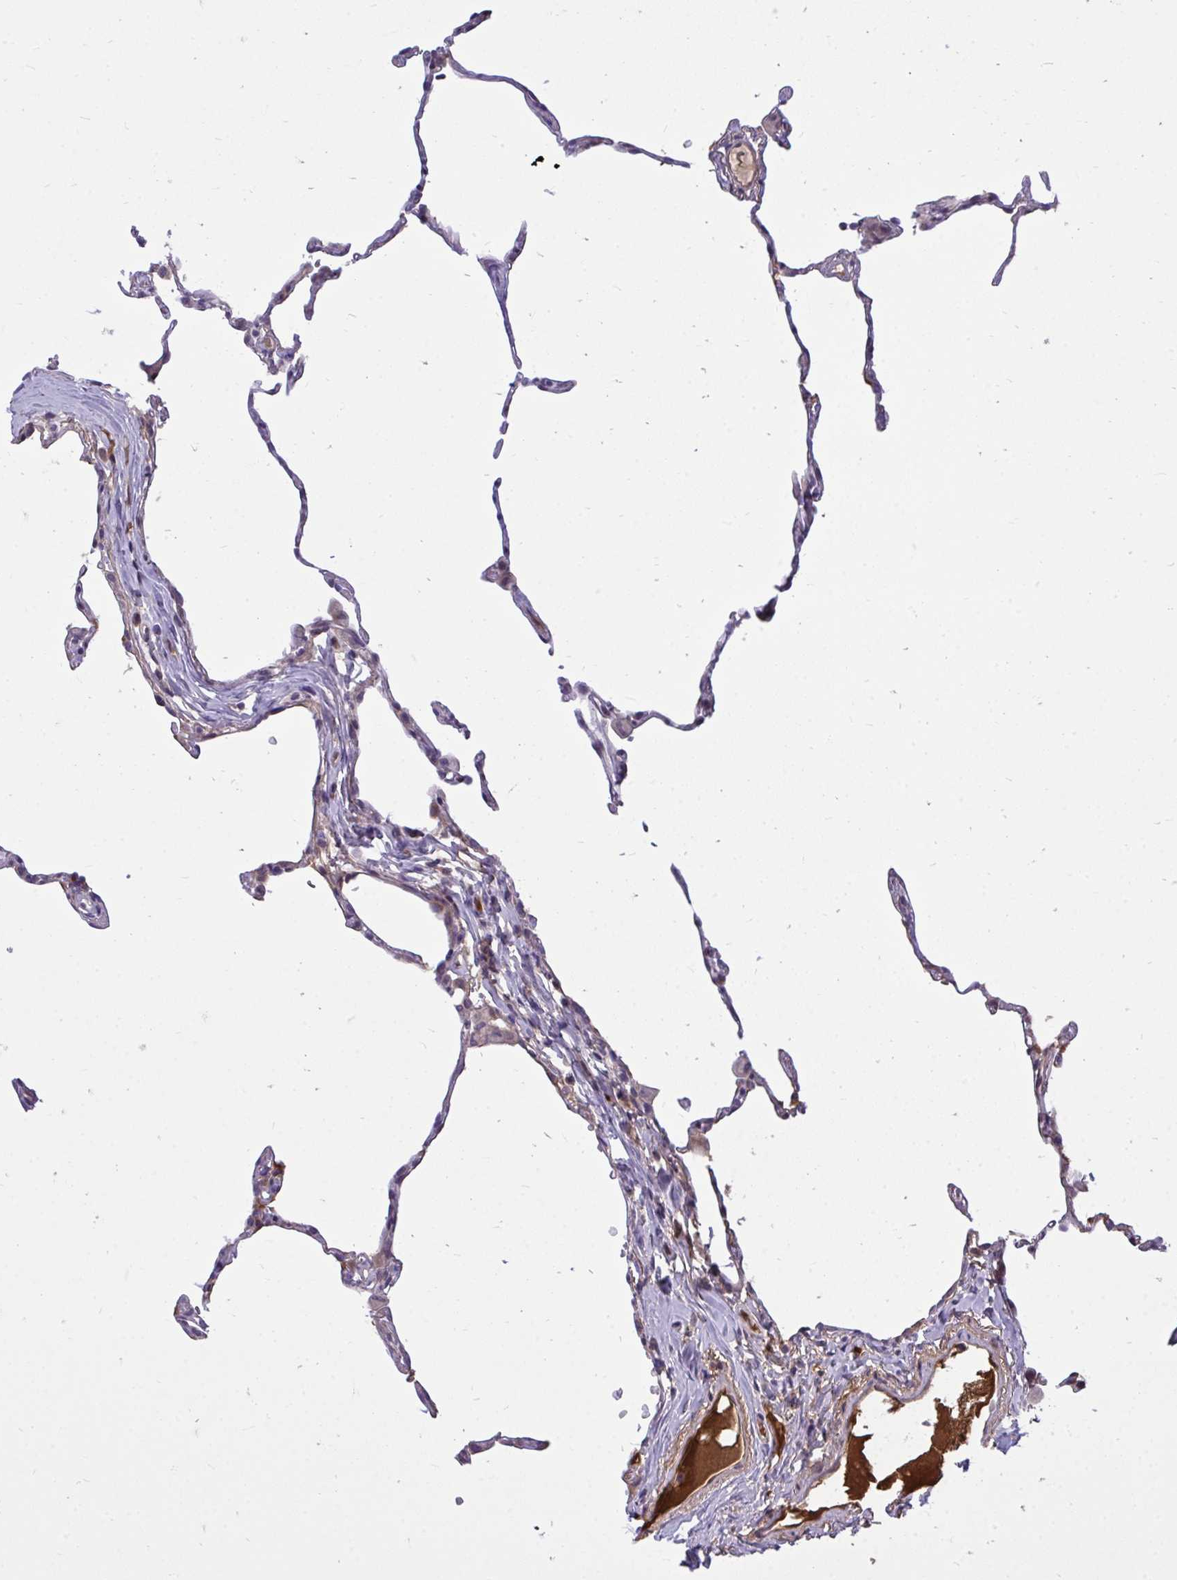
{"staining": {"intensity": "weak", "quantity": "25%-75%", "location": "cytoplasmic/membranous"}, "tissue": "lung", "cell_type": "Alveolar cells", "image_type": "normal", "snomed": [{"axis": "morphology", "description": "Normal tissue, NOS"}, {"axis": "topography", "description": "Lung"}], "caption": "Alveolar cells exhibit low levels of weak cytoplasmic/membranous expression in about 25%-75% of cells in unremarkable lung.", "gene": "HMBOX1", "patient": {"sex": "female", "age": 57}}